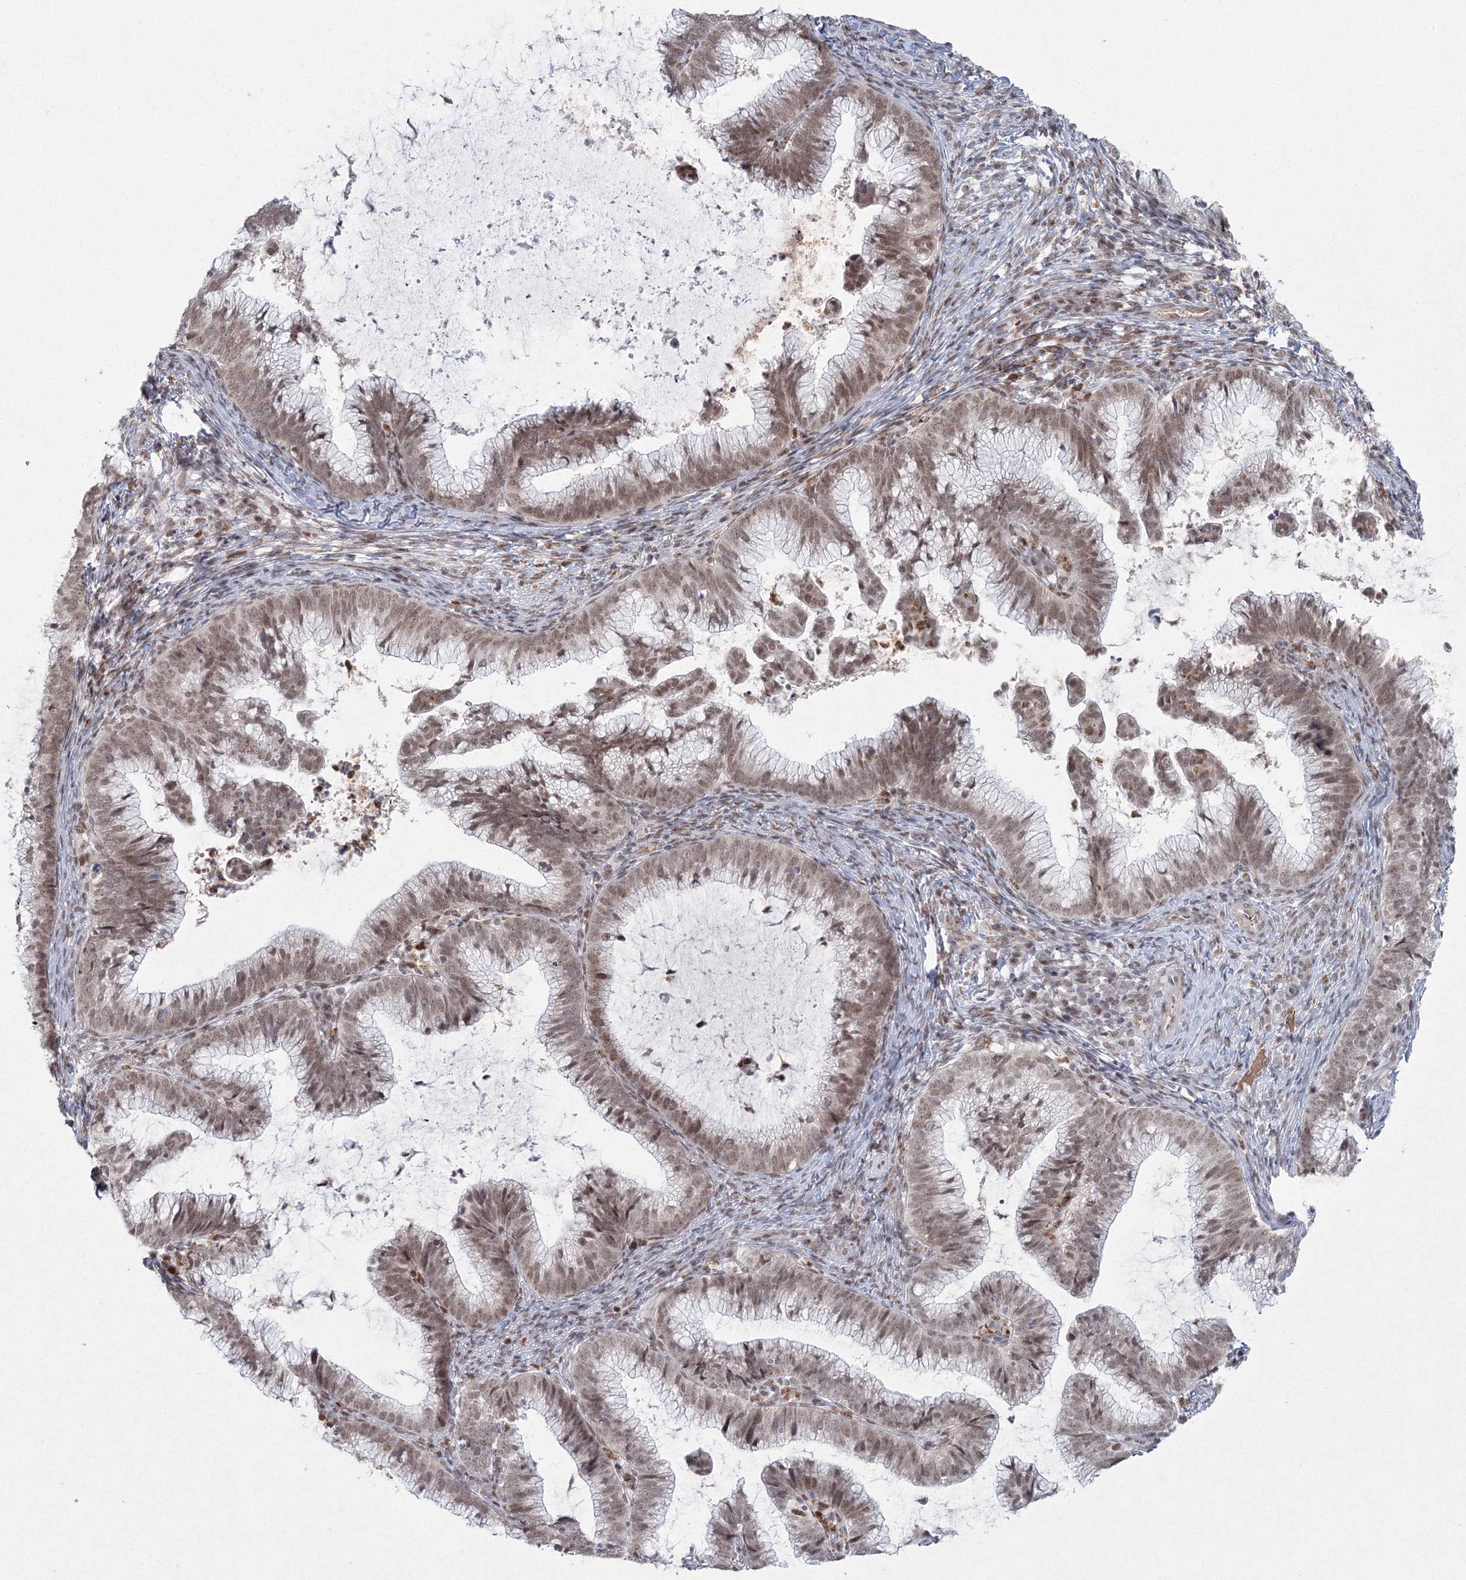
{"staining": {"intensity": "weak", "quantity": ">75%", "location": "nuclear"}, "tissue": "cervical cancer", "cell_type": "Tumor cells", "image_type": "cancer", "snomed": [{"axis": "morphology", "description": "Adenocarcinoma, NOS"}, {"axis": "topography", "description": "Cervix"}], "caption": "An IHC histopathology image of neoplastic tissue is shown. Protein staining in brown highlights weak nuclear positivity in adenocarcinoma (cervical) within tumor cells. Nuclei are stained in blue.", "gene": "C3orf33", "patient": {"sex": "female", "age": 36}}